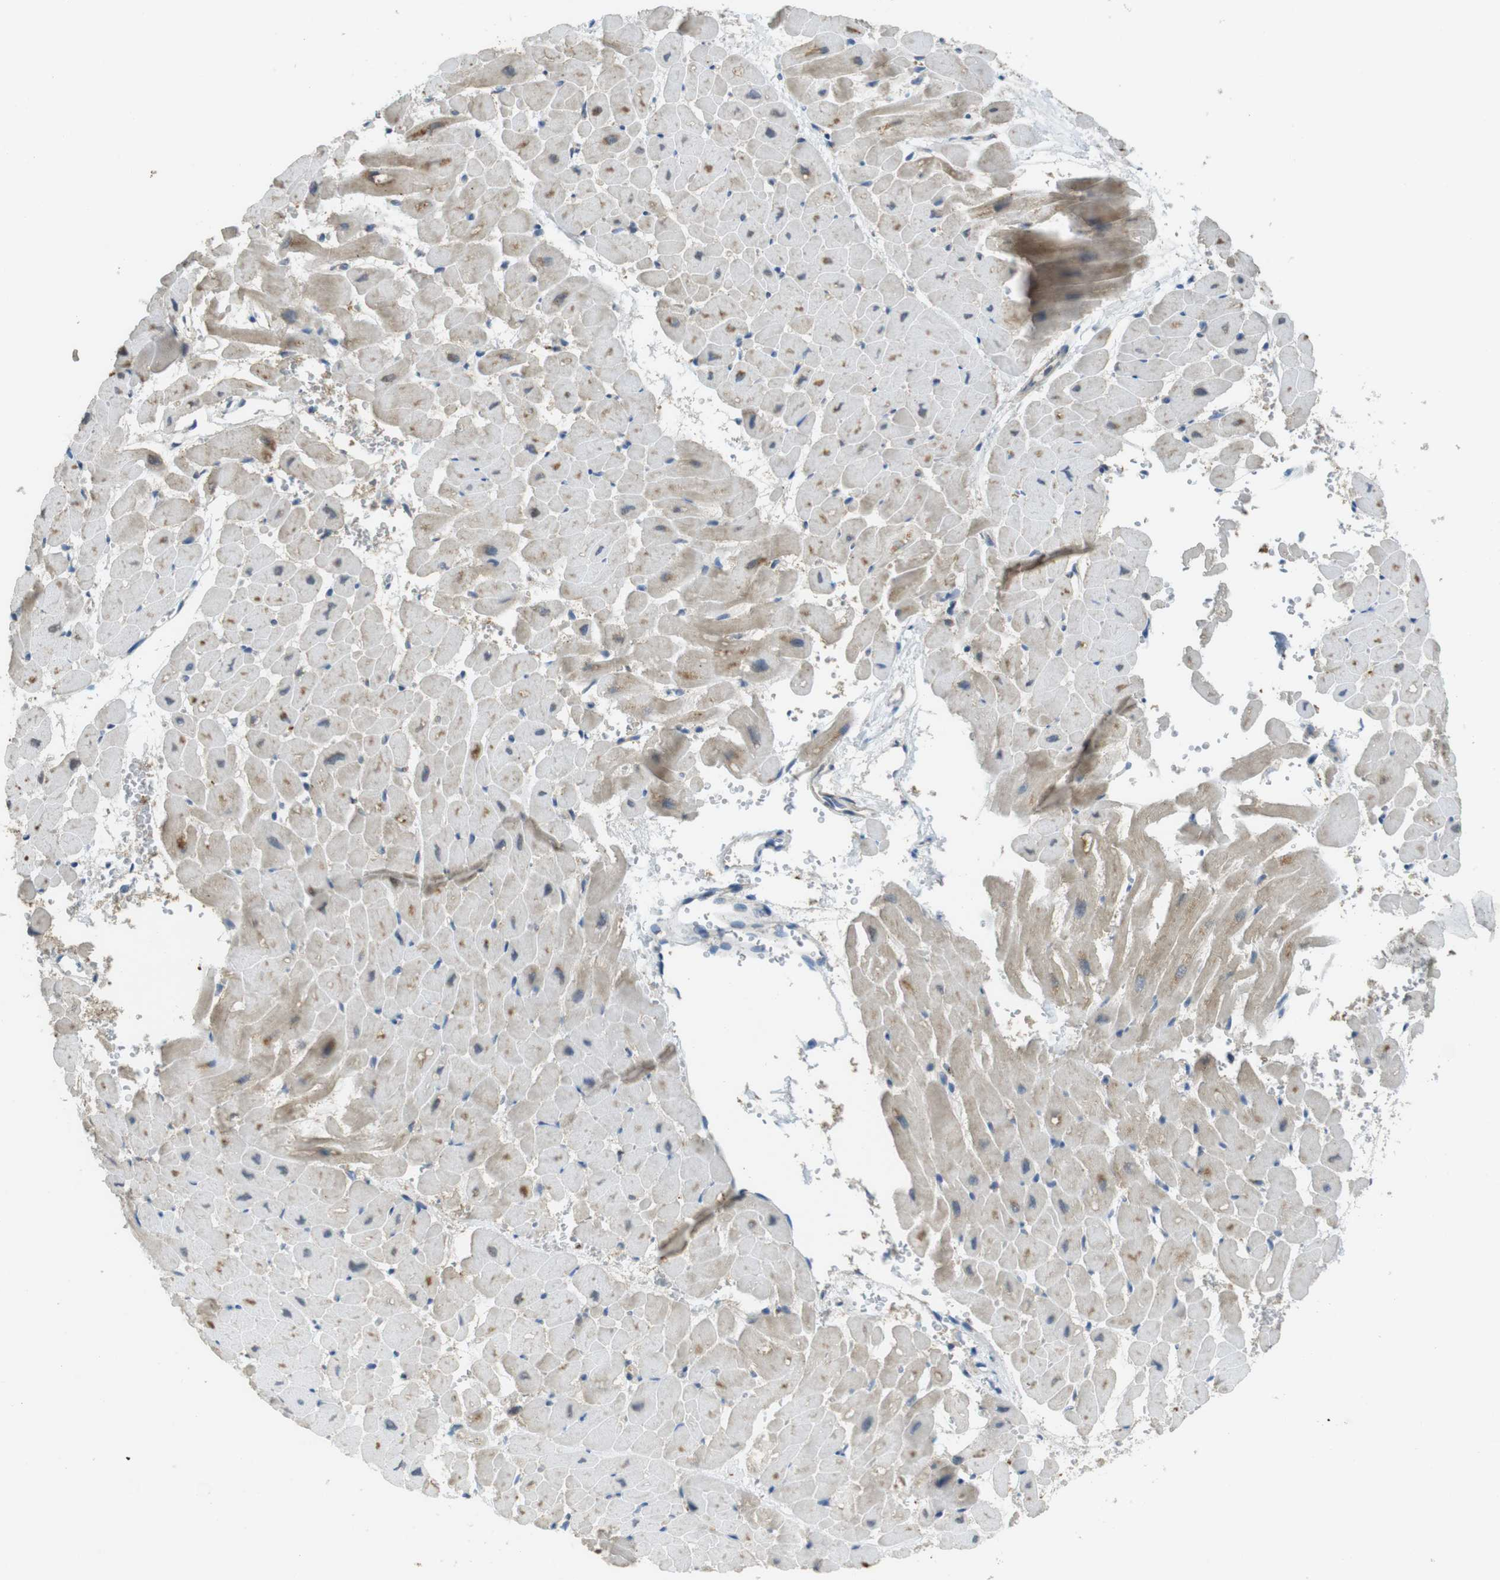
{"staining": {"intensity": "moderate", "quantity": "25%-75%", "location": "cytoplasmic/membranous"}, "tissue": "heart muscle", "cell_type": "Cardiomyocytes", "image_type": "normal", "snomed": [{"axis": "morphology", "description": "Normal tissue, NOS"}, {"axis": "topography", "description": "Heart"}], "caption": "Immunohistochemistry (DAB (3,3'-diaminobenzidine)) staining of benign human heart muscle demonstrates moderate cytoplasmic/membranous protein expression in about 25%-75% of cardiomyocytes.", "gene": "BRI3BP", "patient": {"sex": "male", "age": 45}}